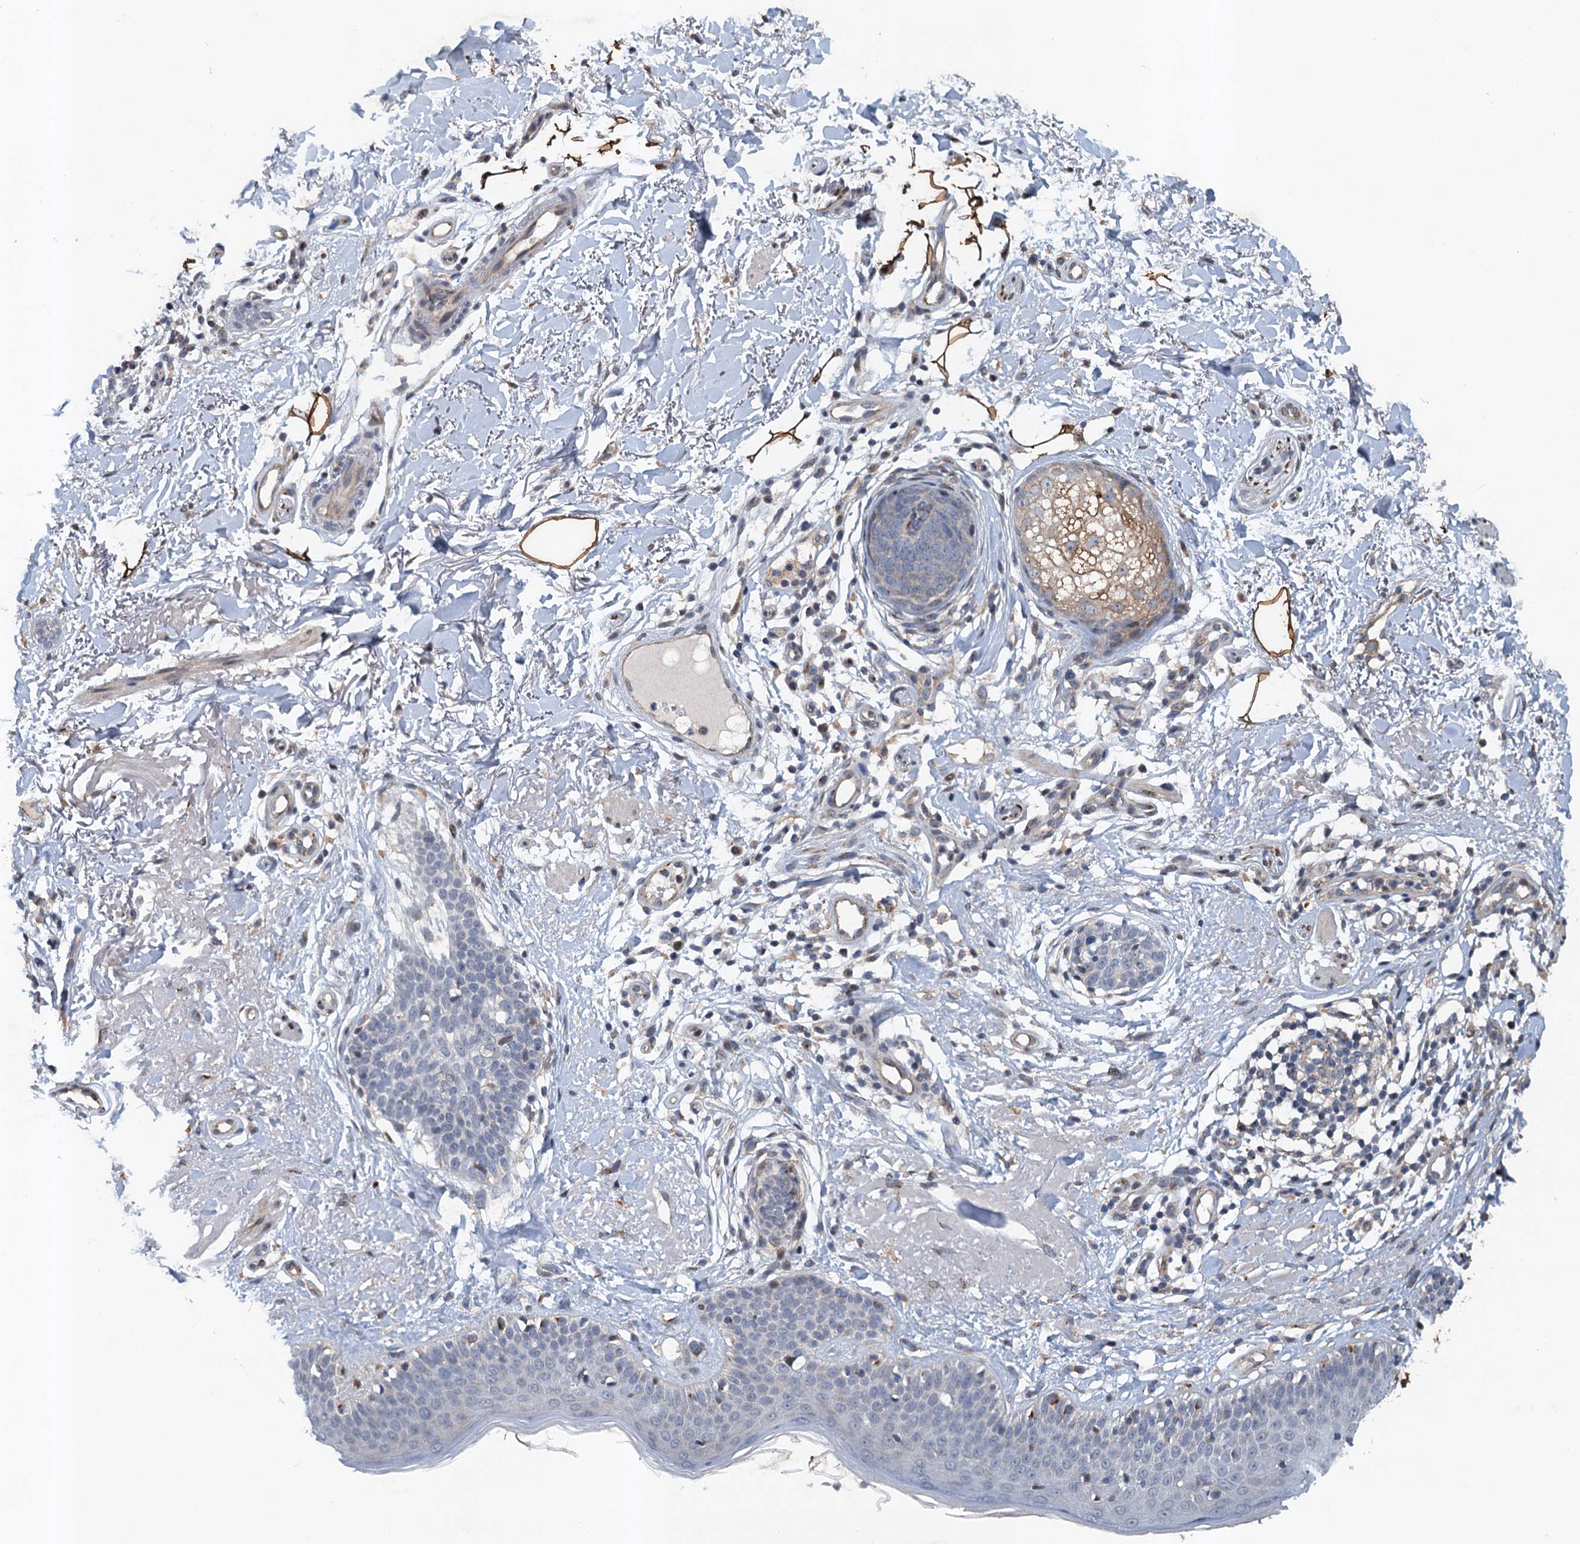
{"staining": {"intensity": "negative", "quantity": "none", "location": "none"}, "tissue": "skin cancer", "cell_type": "Tumor cells", "image_type": "cancer", "snomed": [{"axis": "morphology", "description": "Basal cell carcinoma"}, {"axis": "topography", "description": "Skin"}], "caption": "Immunohistochemistry (IHC) micrograph of neoplastic tissue: human skin basal cell carcinoma stained with DAB (3,3'-diaminobenzidine) demonstrates no significant protein positivity in tumor cells.", "gene": "NBEA", "patient": {"sex": "female", "age": 61}}